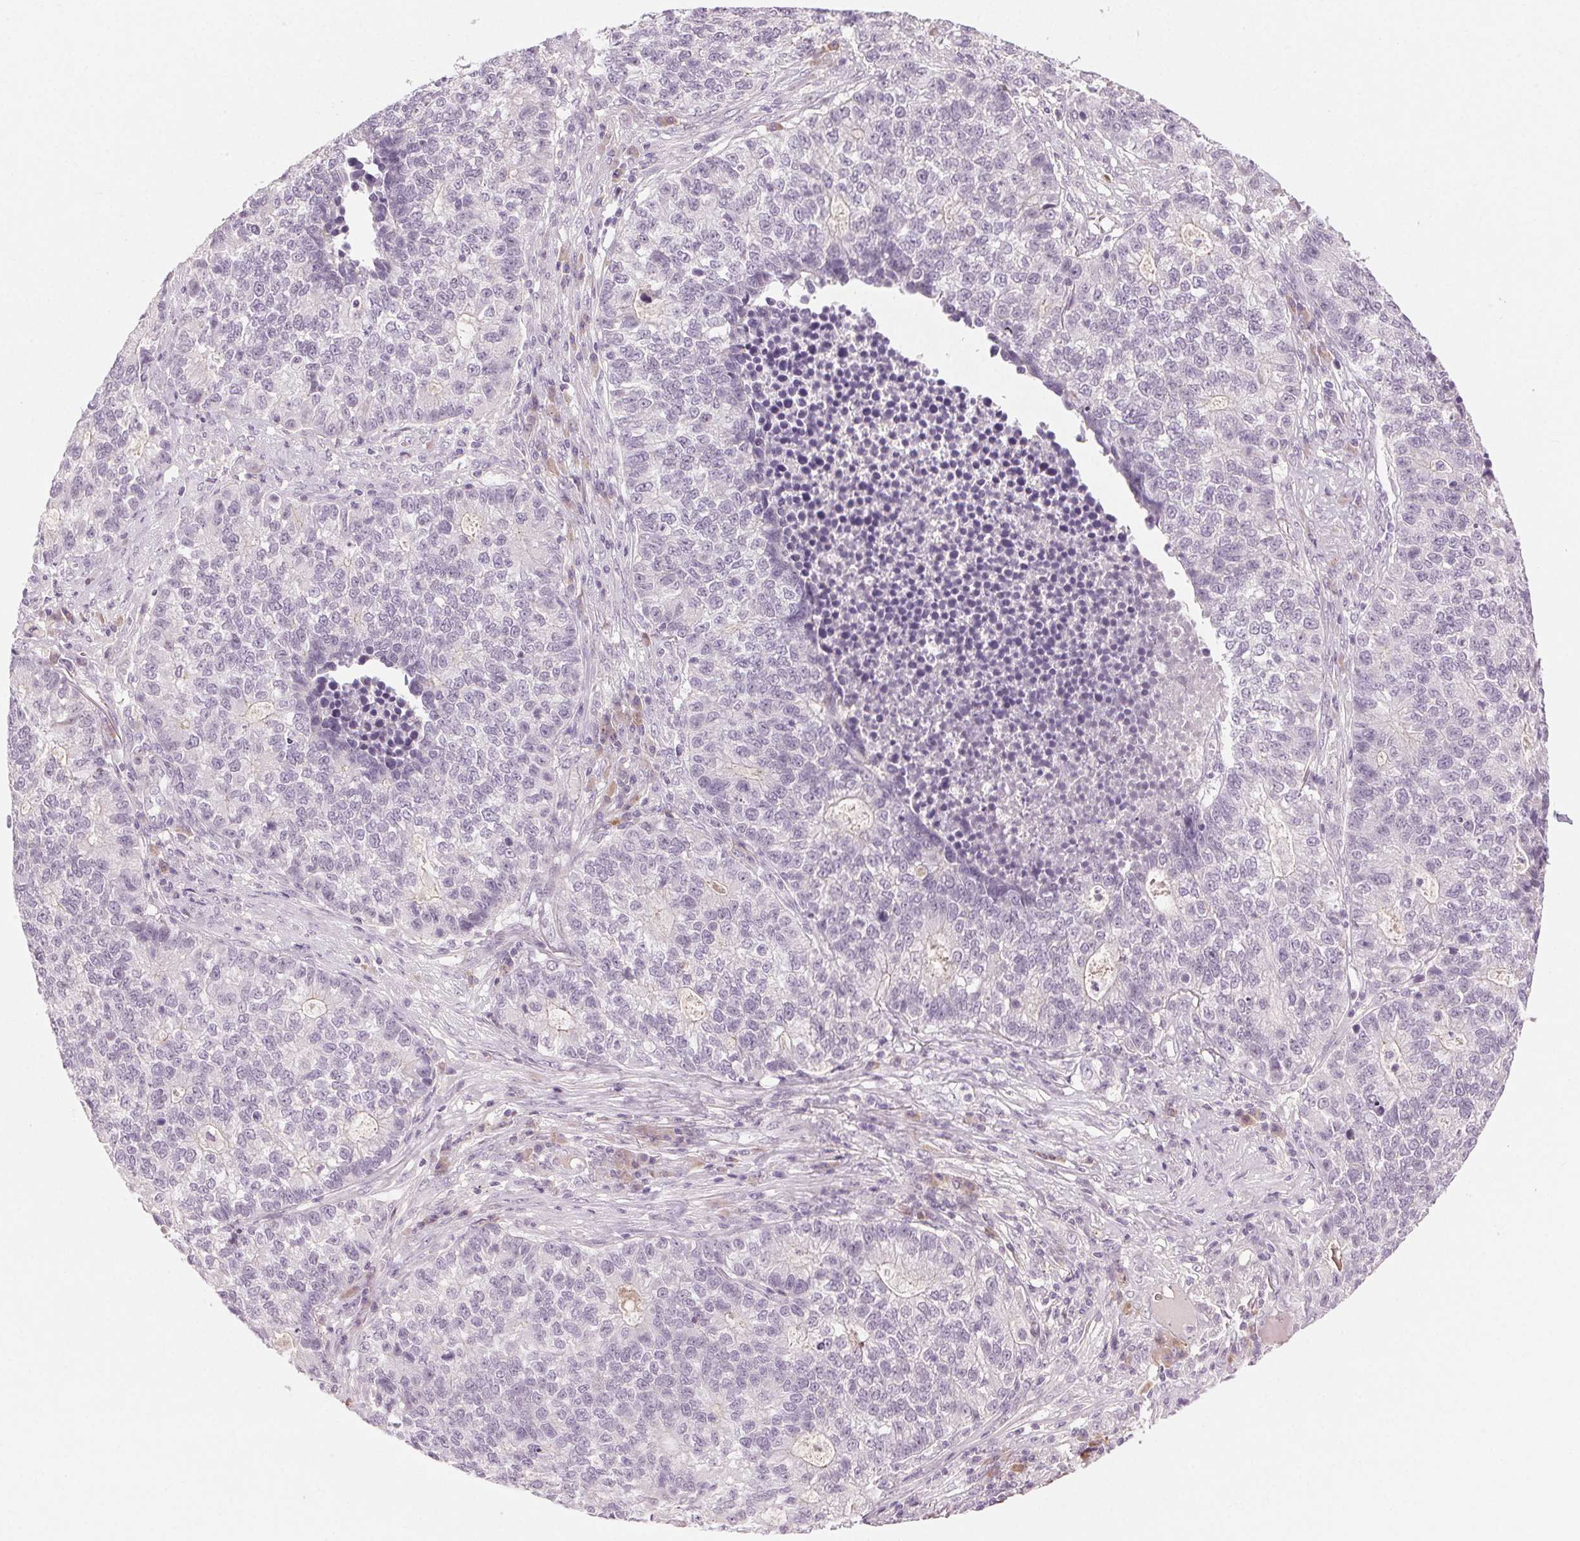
{"staining": {"intensity": "negative", "quantity": "none", "location": "none"}, "tissue": "lung cancer", "cell_type": "Tumor cells", "image_type": "cancer", "snomed": [{"axis": "morphology", "description": "Adenocarcinoma, NOS"}, {"axis": "topography", "description": "Lung"}], "caption": "The micrograph demonstrates no staining of tumor cells in adenocarcinoma (lung).", "gene": "HSF5", "patient": {"sex": "male", "age": 57}}